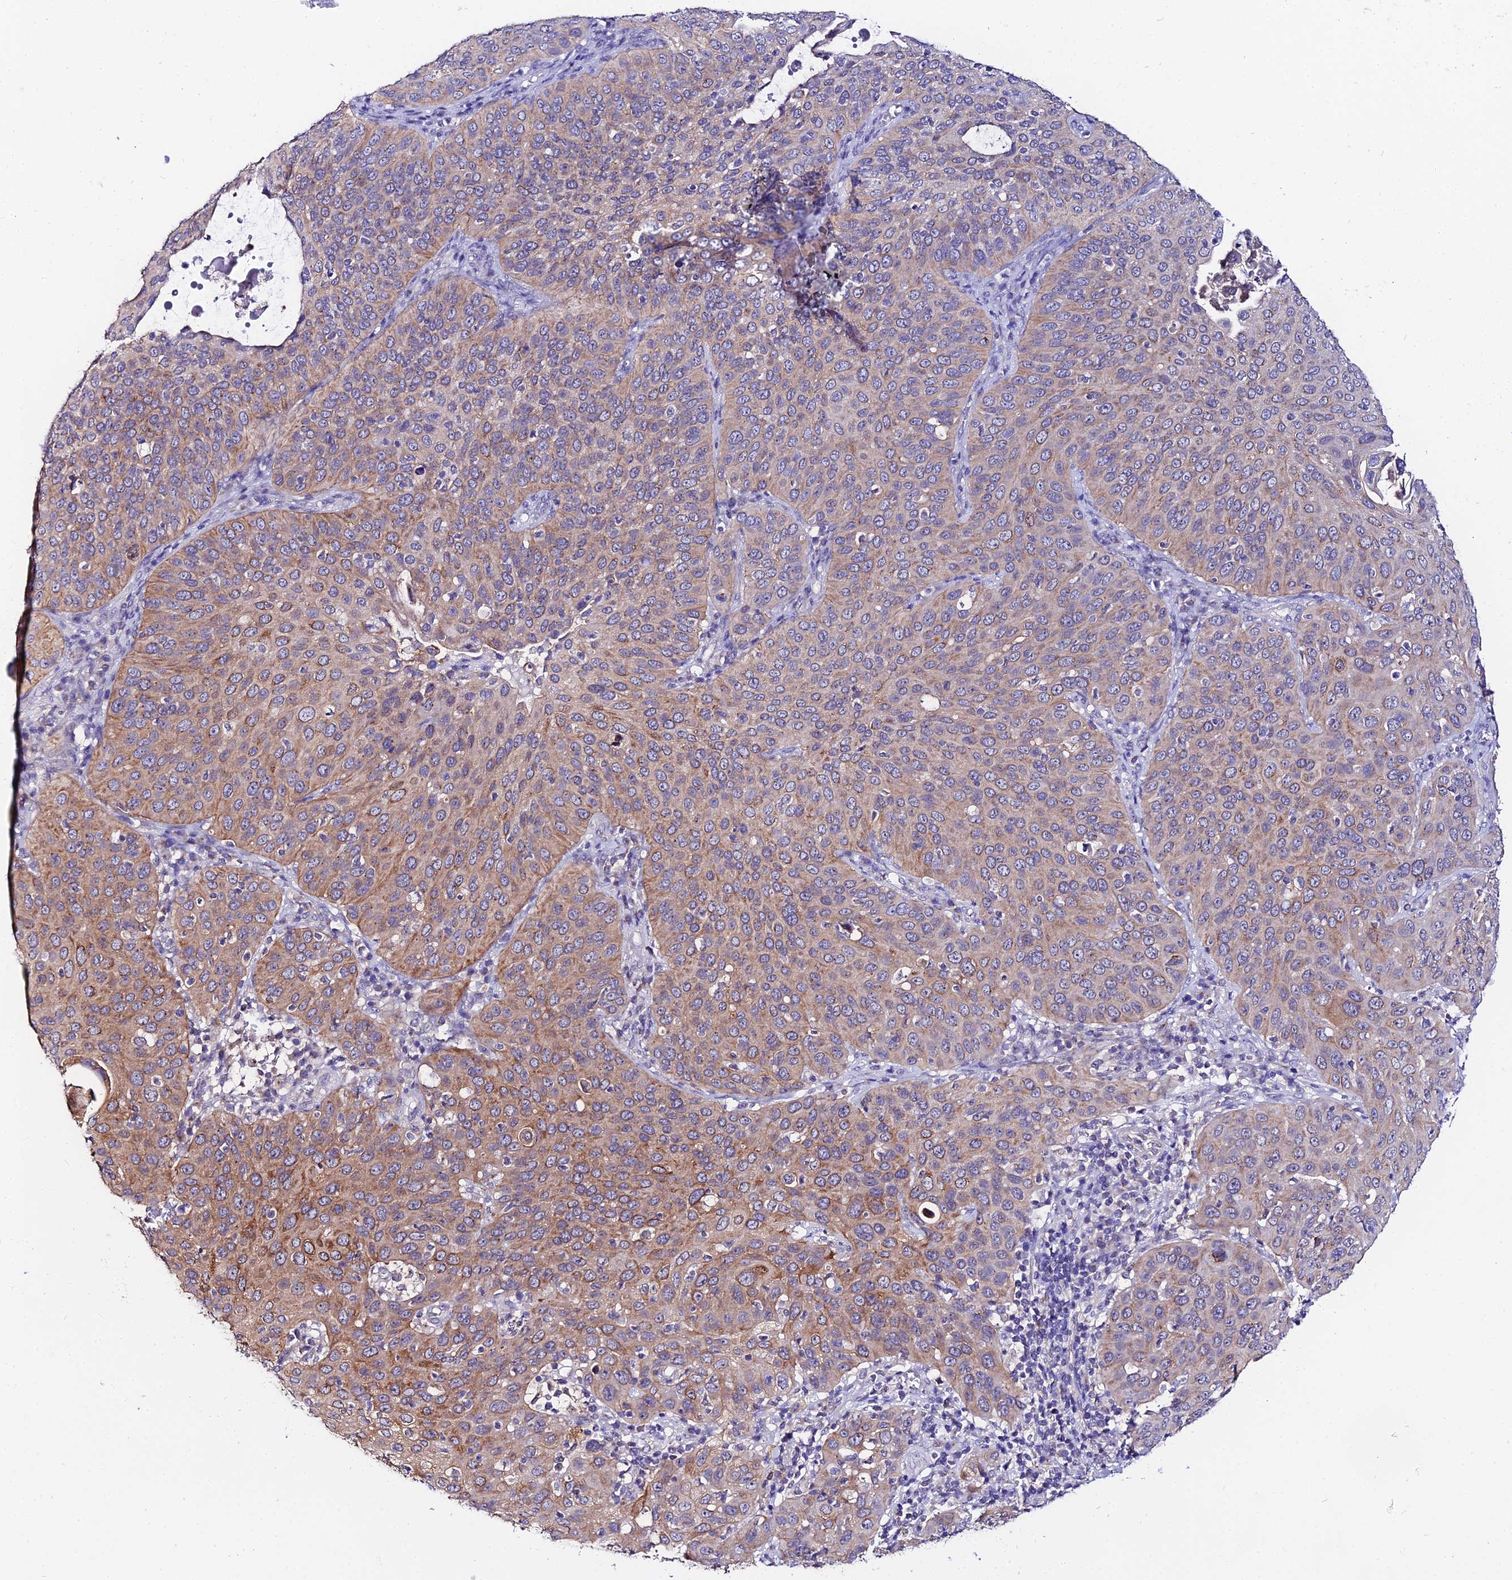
{"staining": {"intensity": "moderate", "quantity": "25%-75%", "location": "cytoplasmic/membranous"}, "tissue": "cervical cancer", "cell_type": "Tumor cells", "image_type": "cancer", "snomed": [{"axis": "morphology", "description": "Squamous cell carcinoma, NOS"}, {"axis": "topography", "description": "Cervix"}], "caption": "A high-resolution photomicrograph shows immunohistochemistry staining of squamous cell carcinoma (cervical), which reveals moderate cytoplasmic/membranous staining in approximately 25%-75% of tumor cells.", "gene": "ATG16L2", "patient": {"sex": "female", "age": 36}}